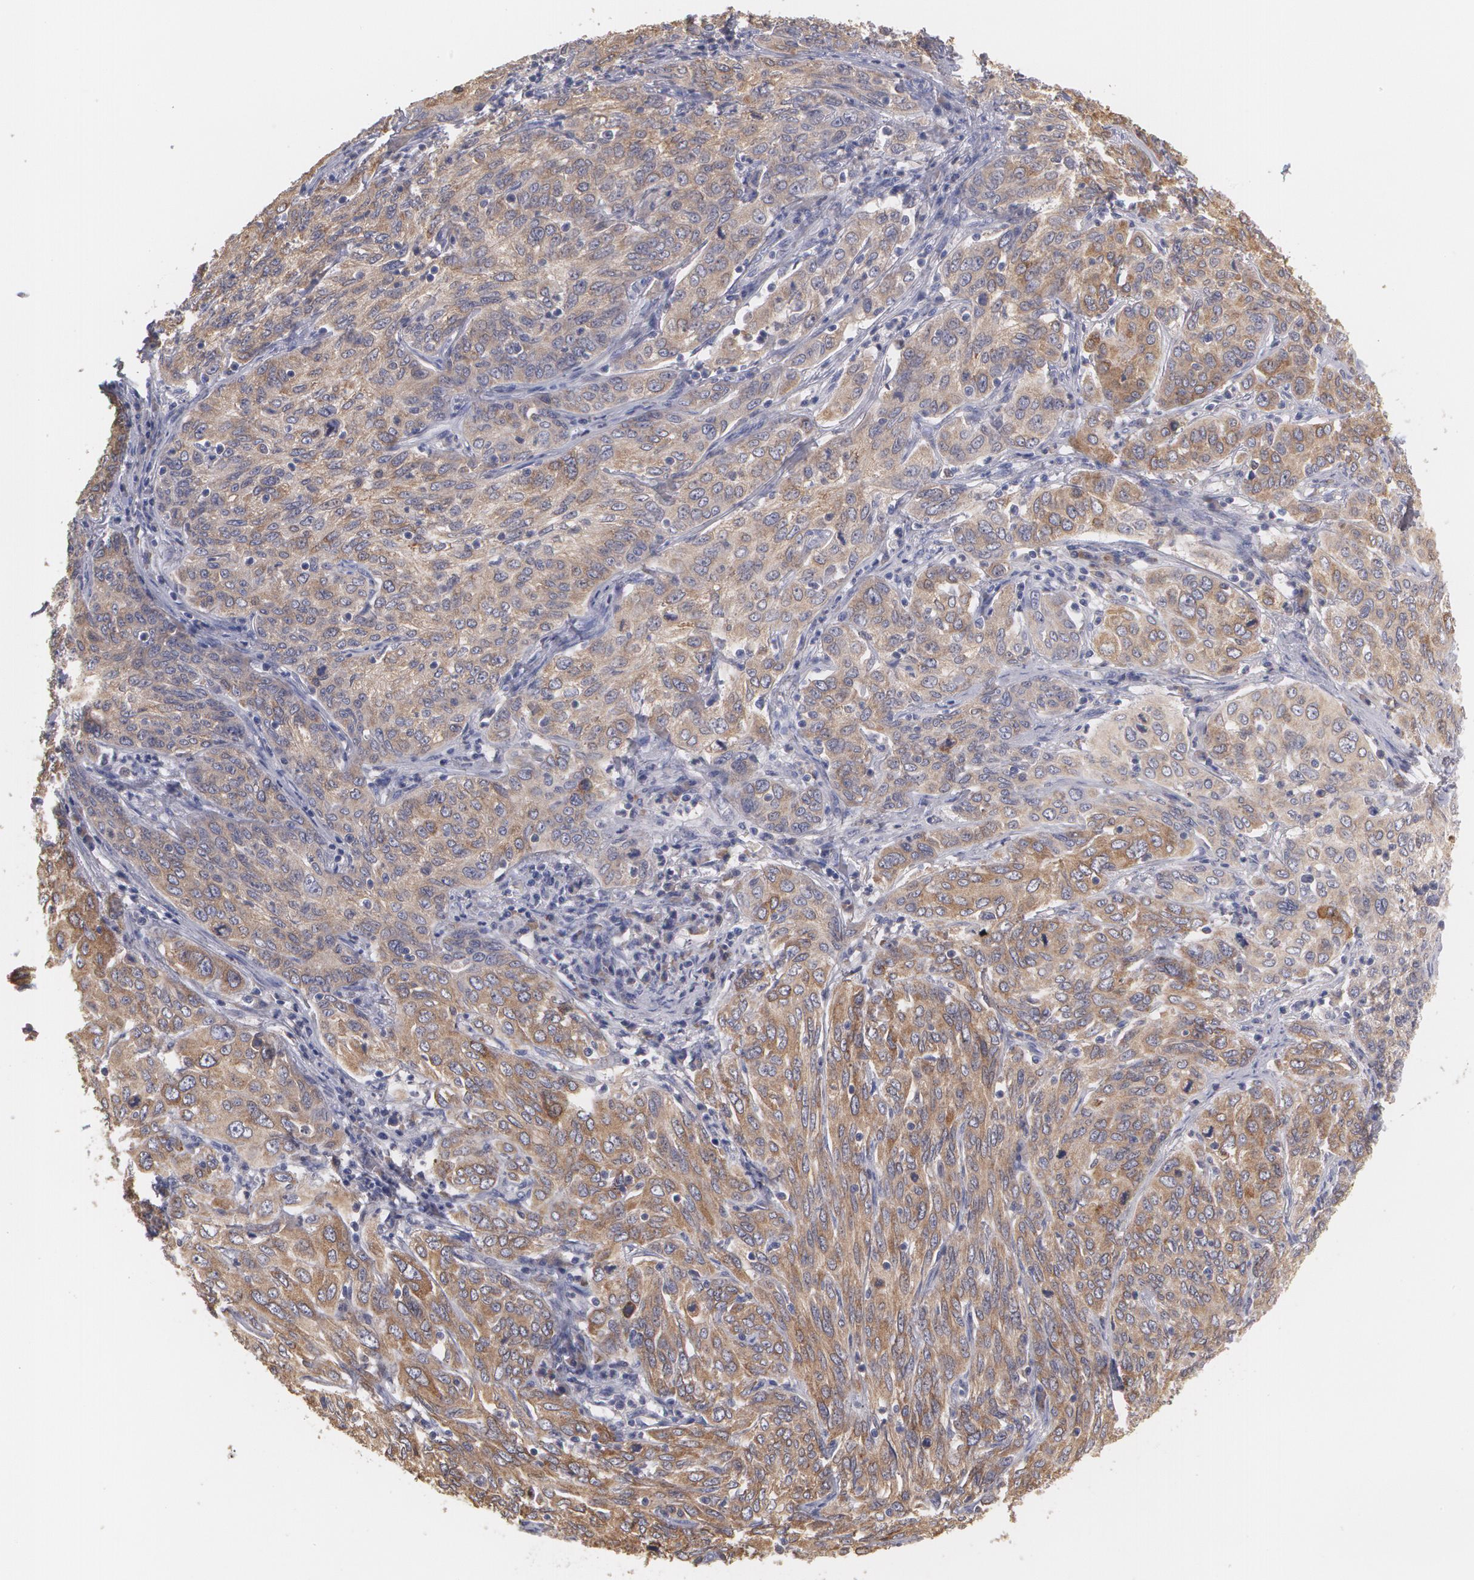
{"staining": {"intensity": "moderate", "quantity": ">75%", "location": "cytoplasmic/membranous"}, "tissue": "cervical cancer", "cell_type": "Tumor cells", "image_type": "cancer", "snomed": [{"axis": "morphology", "description": "Squamous cell carcinoma, NOS"}, {"axis": "topography", "description": "Cervix"}], "caption": "Tumor cells demonstrate medium levels of moderate cytoplasmic/membranous expression in approximately >75% of cells in squamous cell carcinoma (cervical).", "gene": "MTHFD1", "patient": {"sex": "female", "age": 38}}